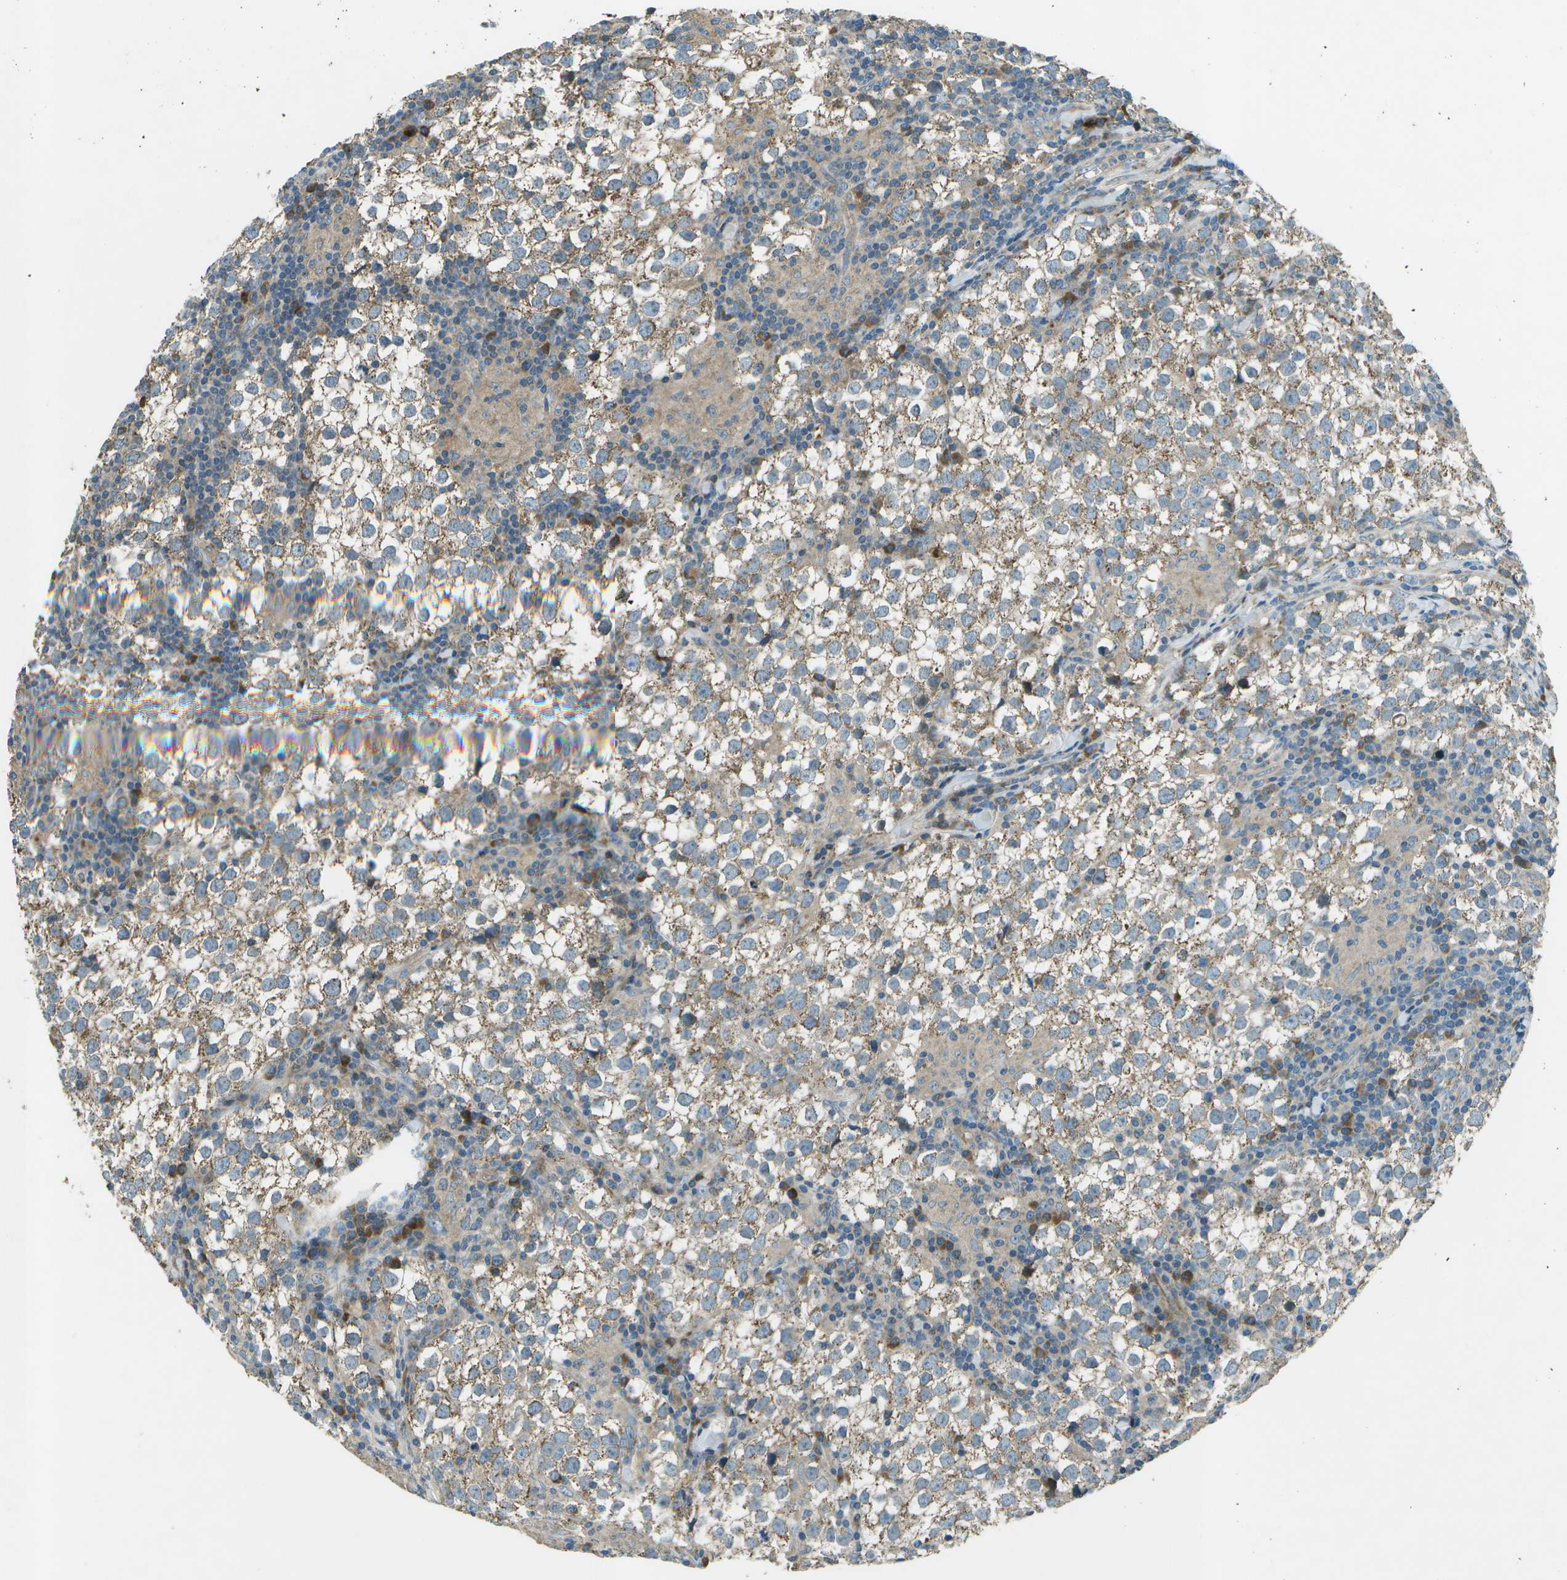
{"staining": {"intensity": "moderate", "quantity": "25%-75%", "location": "cytoplasmic/membranous"}, "tissue": "testis cancer", "cell_type": "Tumor cells", "image_type": "cancer", "snomed": [{"axis": "morphology", "description": "Seminoma, NOS"}, {"axis": "morphology", "description": "Carcinoma, Embryonal, NOS"}, {"axis": "topography", "description": "Testis"}], "caption": "About 25%-75% of tumor cells in embryonal carcinoma (testis) demonstrate moderate cytoplasmic/membranous protein expression as visualized by brown immunohistochemical staining.", "gene": "PXYLP1", "patient": {"sex": "male", "age": 36}}